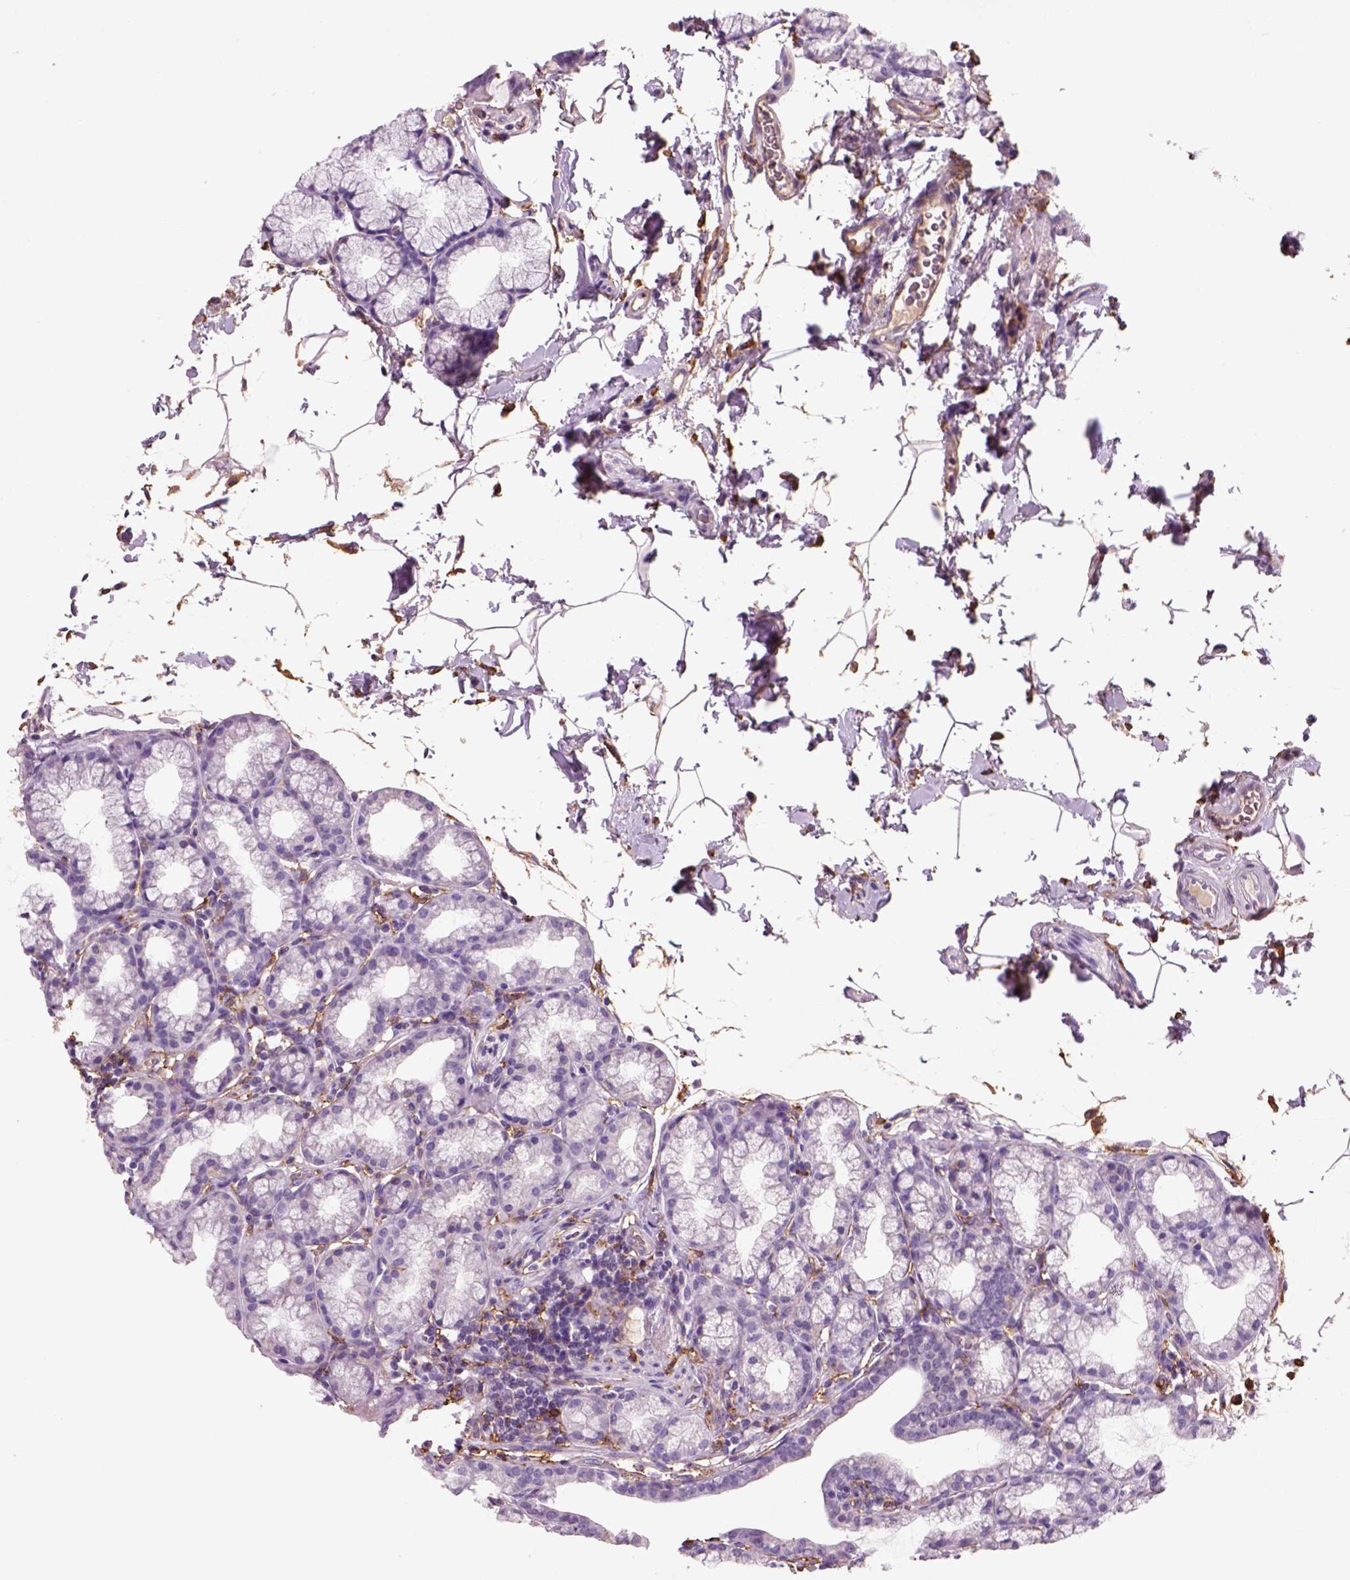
{"staining": {"intensity": "negative", "quantity": "none", "location": "none"}, "tissue": "duodenum", "cell_type": "Glandular cells", "image_type": "normal", "snomed": [{"axis": "morphology", "description": "Normal tissue, NOS"}, {"axis": "topography", "description": "Pancreas"}, {"axis": "topography", "description": "Duodenum"}], "caption": "Micrograph shows no significant protein positivity in glandular cells of normal duodenum.", "gene": "CD14", "patient": {"sex": "male", "age": 59}}